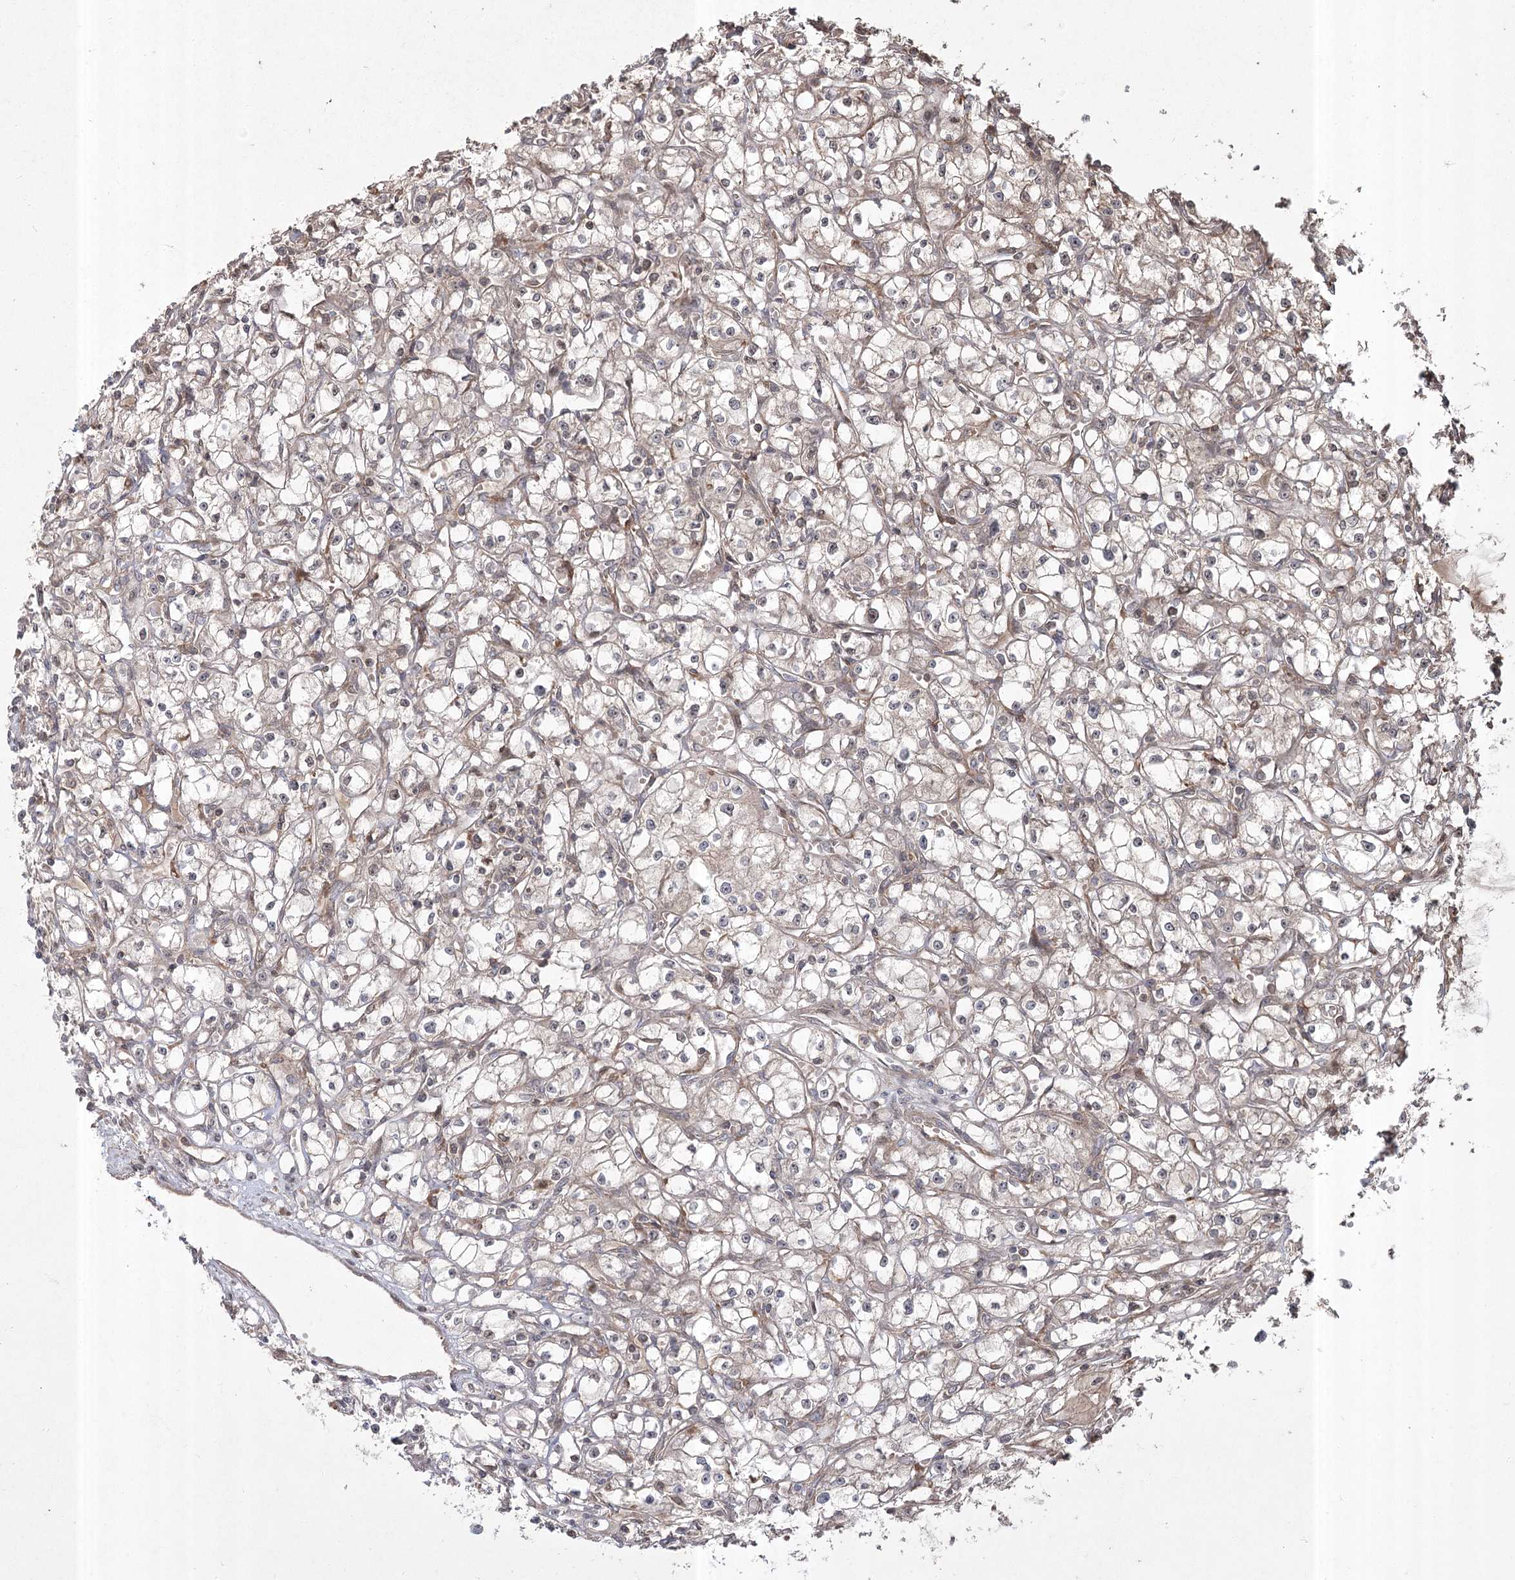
{"staining": {"intensity": "weak", "quantity": "25%-75%", "location": "cytoplasmic/membranous"}, "tissue": "renal cancer", "cell_type": "Tumor cells", "image_type": "cancer", "snomed": [{"axis": "morphology", "description": "Adenocarcinoma, NOS"}, {"axis": "topography", "description": "Kidney"}], "caption": "A high-resolution image shows immunohistochemistry (IHC) staining of renal adenocarcinoma, which exhibits weak cytoplasmic/membranous expression in approximately 25%-75% of tumor cells.", "gene": "CPLANE1", "patient": {"sex": "male", "age": 56}}